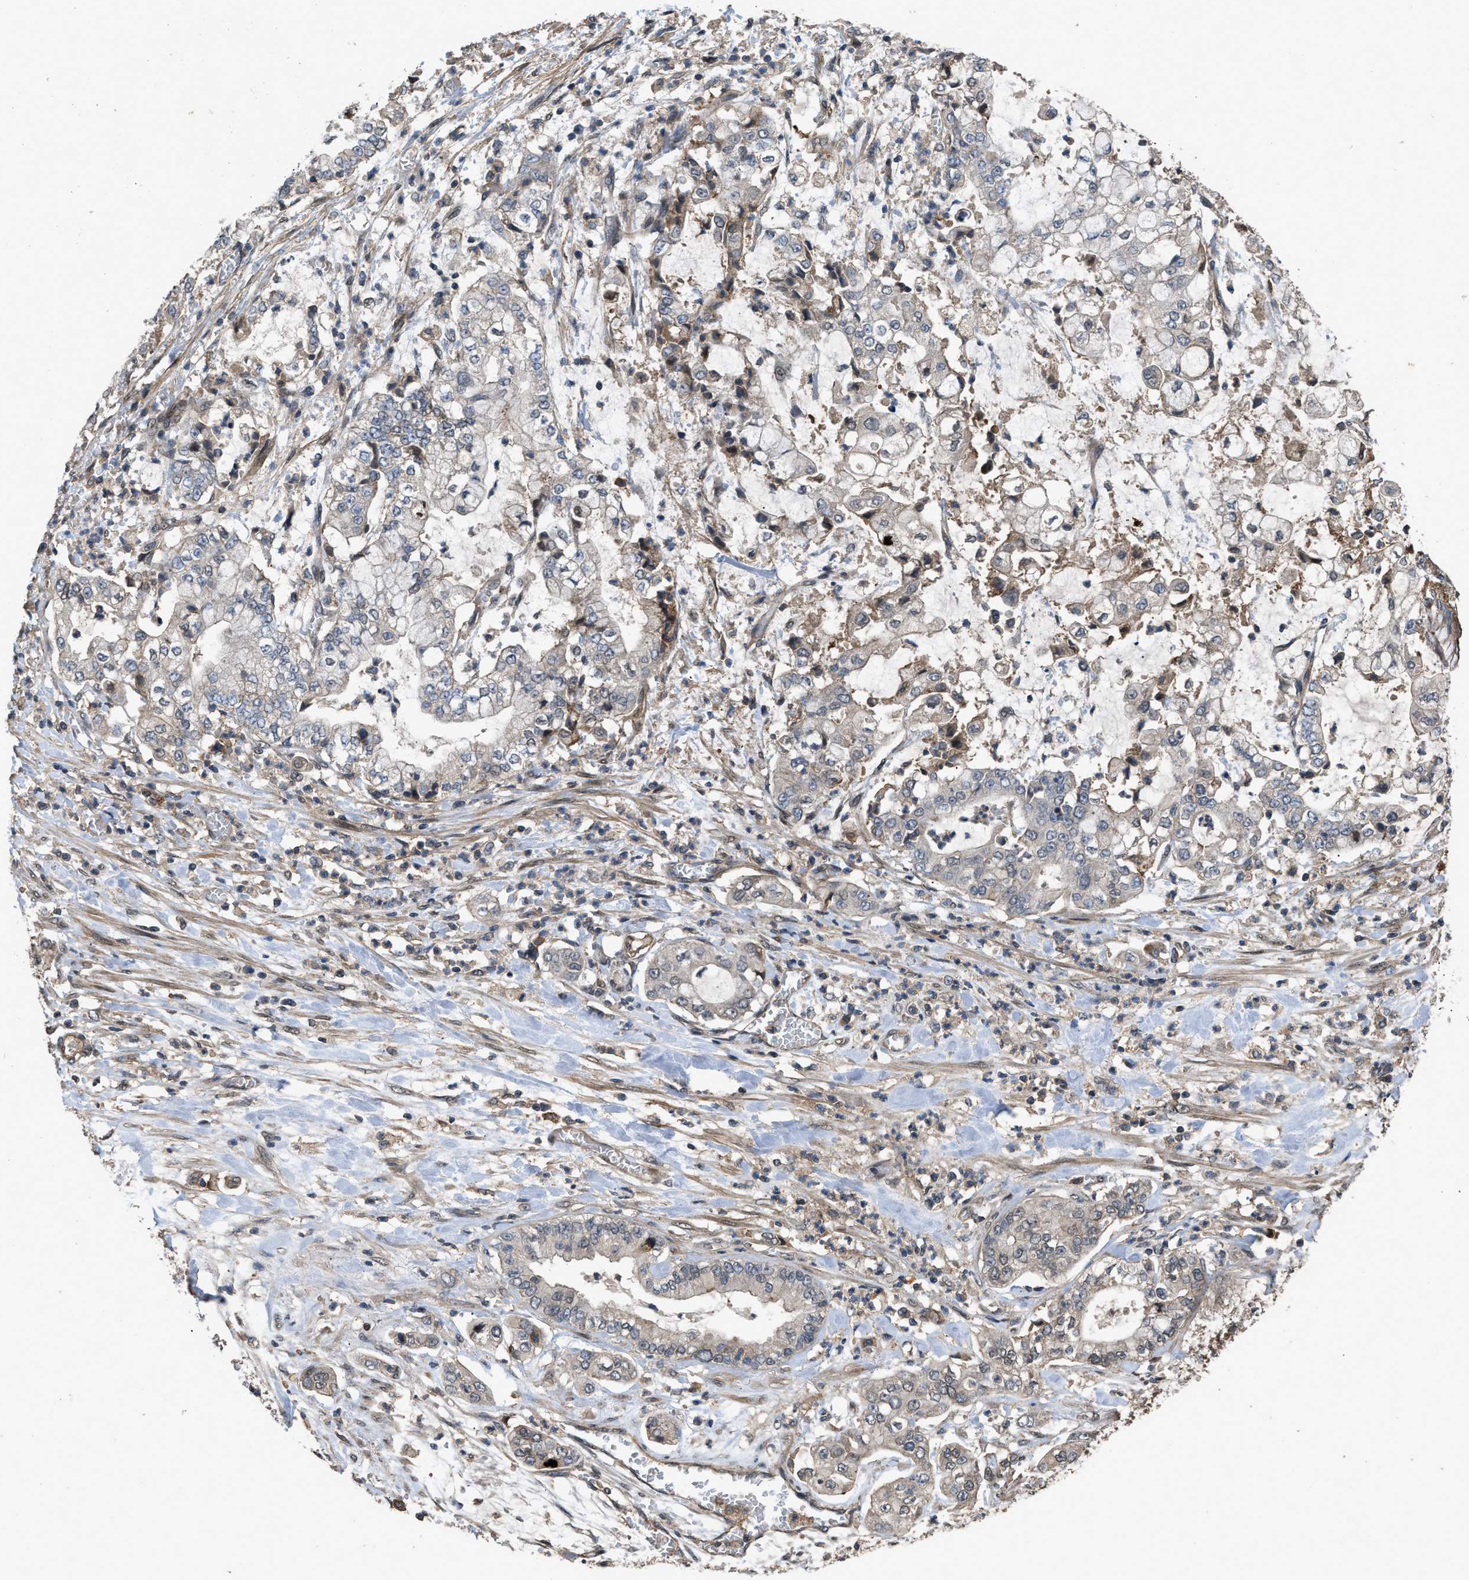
{"staining": {"intensity": "weak", "quantity": "<25%", "location": "cytoplasmic/membranous"}, "tissue": "stomach cancer", "cell_type": "Tumor cells", "image_type": "cancer", "snomed": [{"axis": "morphology", "description": "Adenocarcinoma, NOS"}, {"axis": "topography", "description": "Stomach"}], "caption": "The immunohistochemistry image has no significant expression in tumor cells of stomach cancer (adenocarcinoma) tissue.", "gene": "UTRN", "patient": {"sex": "male", "age": 76}}